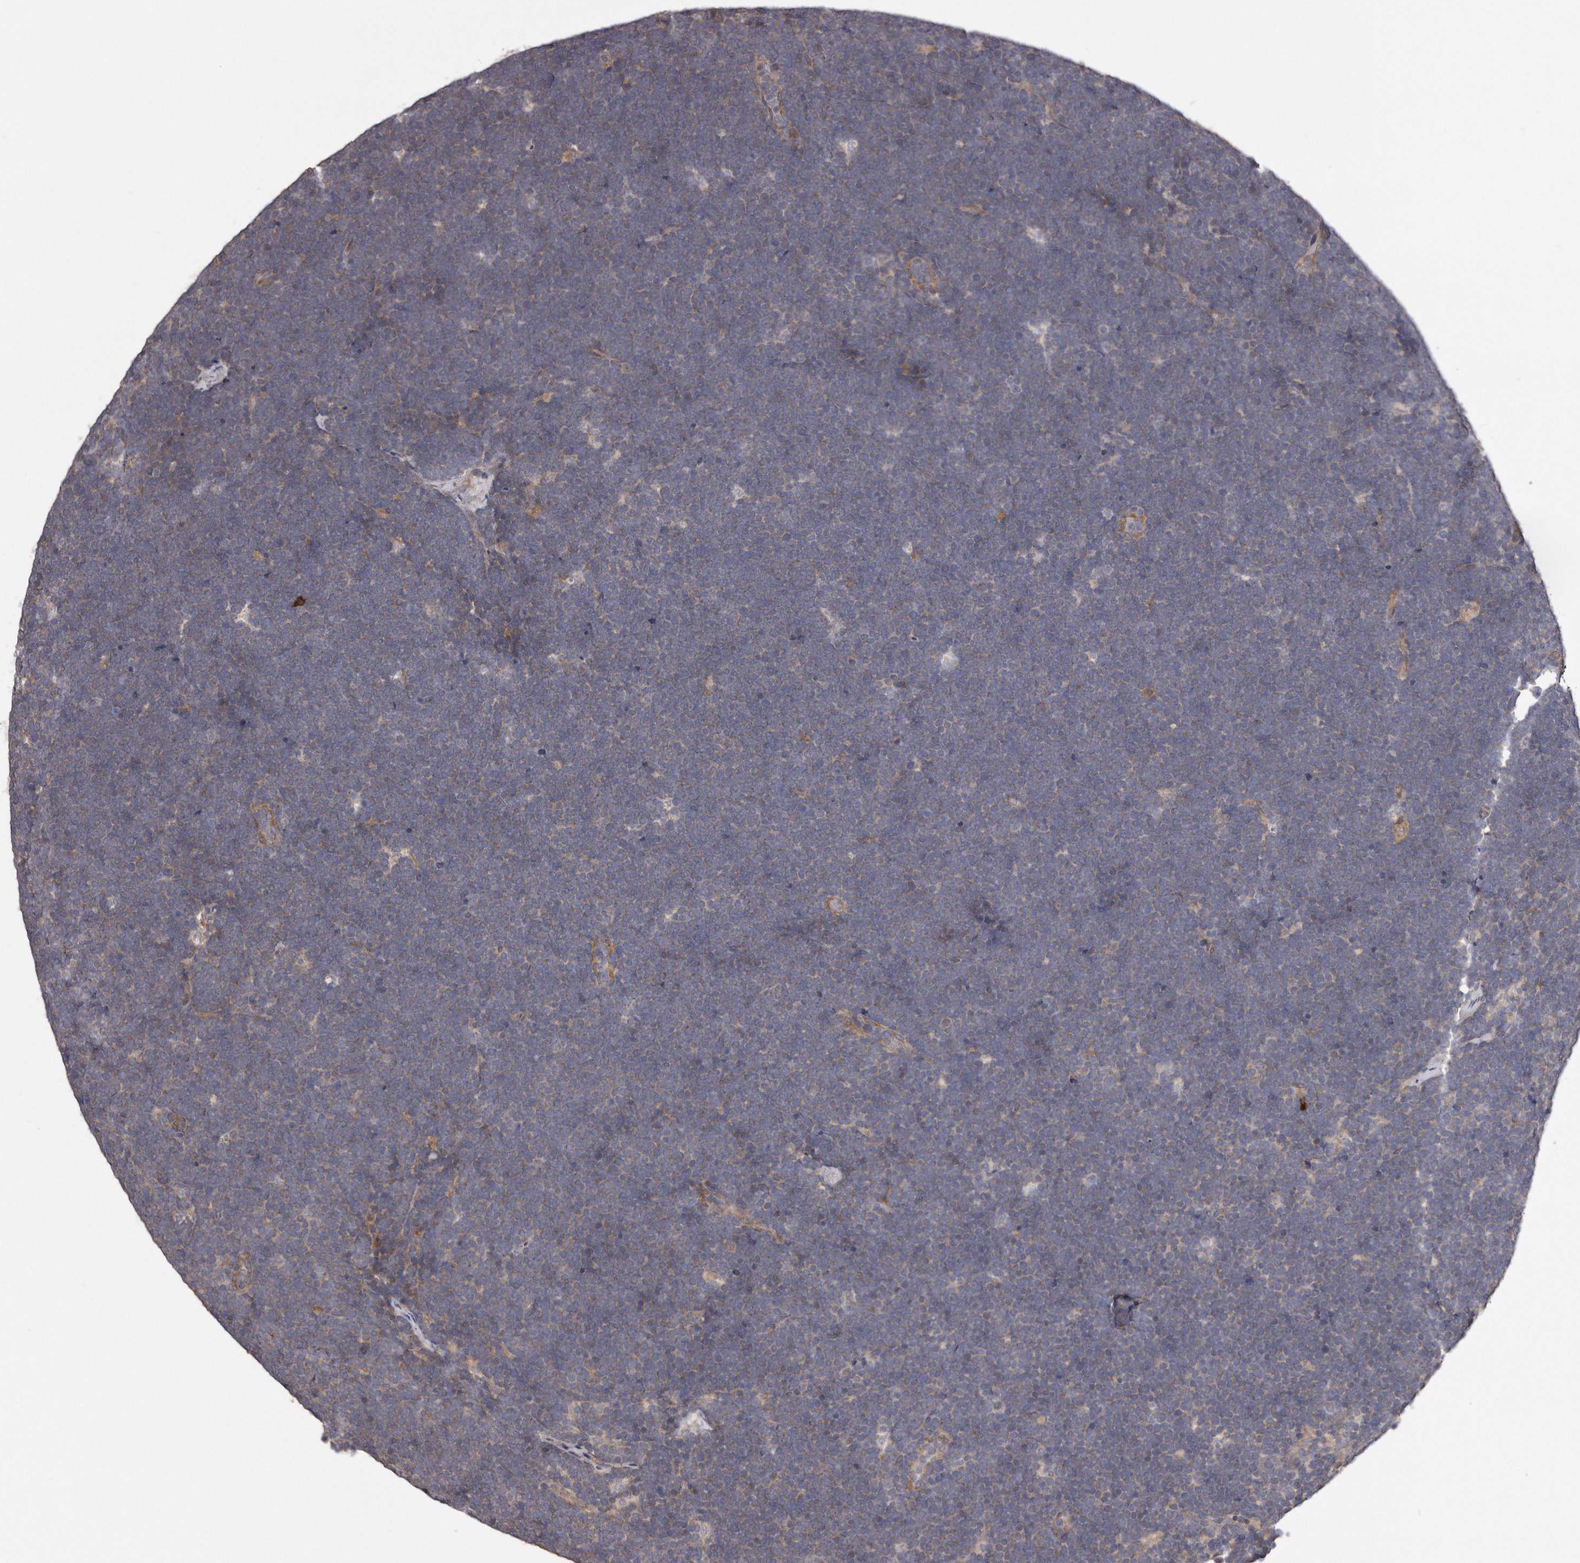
{"staining": {"intensity": "negative", "quantity": "none", "location": "none"}, "tissue": "lymphoma", "cell_type": "Tumor cells", "image_type": "cancer", "snomed": [{"axis": "morphology", "description": "Malignant lymphoma, non-Hodgkin's type, High grade"}, {"axis": "topography", "description": "Lymph node"}], "caption": "A histopathology image of human lymphoma is negative for staining in tumor cells.", "gene": "ARMCX1", "patient": {"sex": "male", "age": 13}}